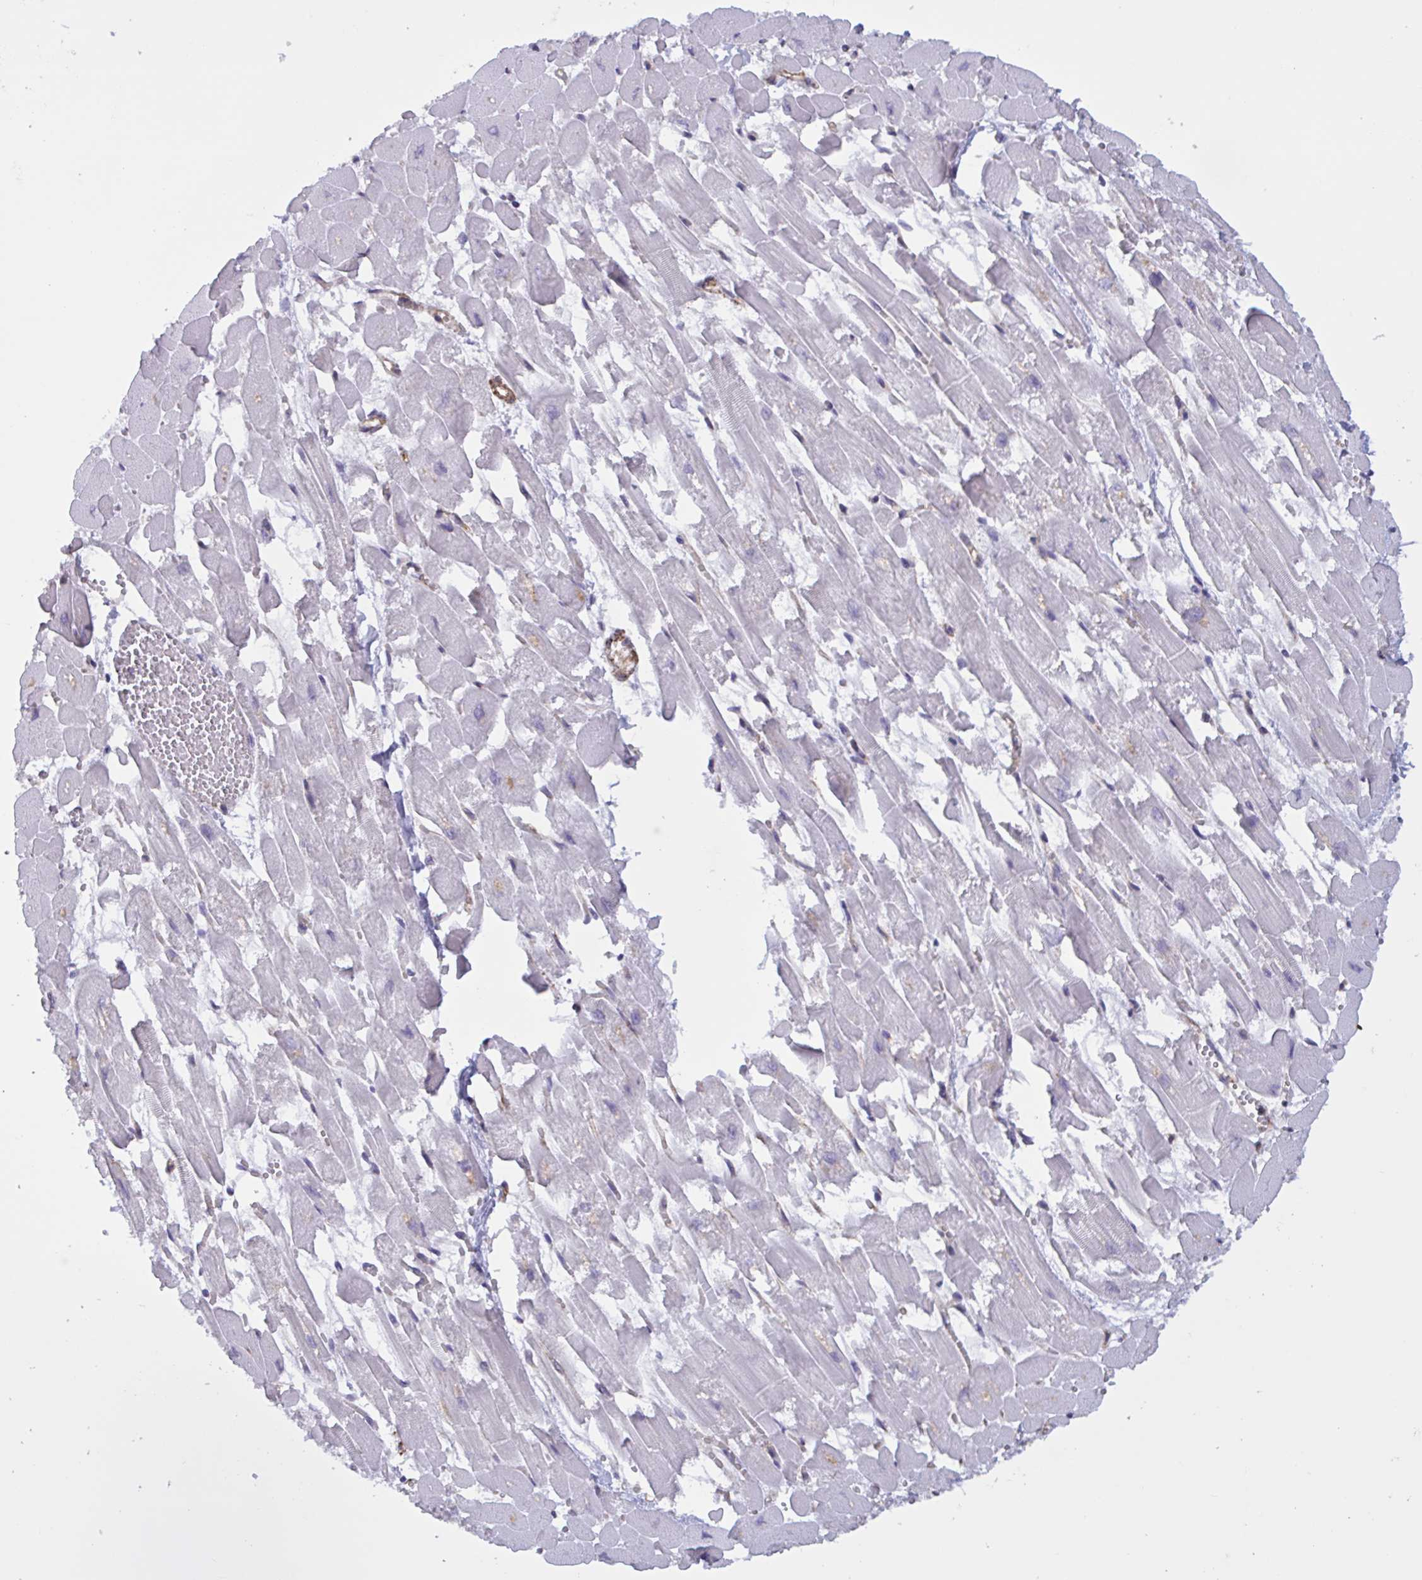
{"staining": {"intensity": "negative", "quantity": "none", "location": "none"}, "tissue": "heart muscle", "cell_type": "Cardiomyocytes", "image_type": "normal", "snomed": [{"axis": "morphology", "description": "Normal tissue, NOS"}, {"axis": "topography", "description": "Heart"}], "caption": "Immunohistochemical staining of normal human heart muscle demonstrates no significant positivity in cardiomyocytes.", "gene": "SHISA7", "patient": {"sex": "female", "age": 52}}